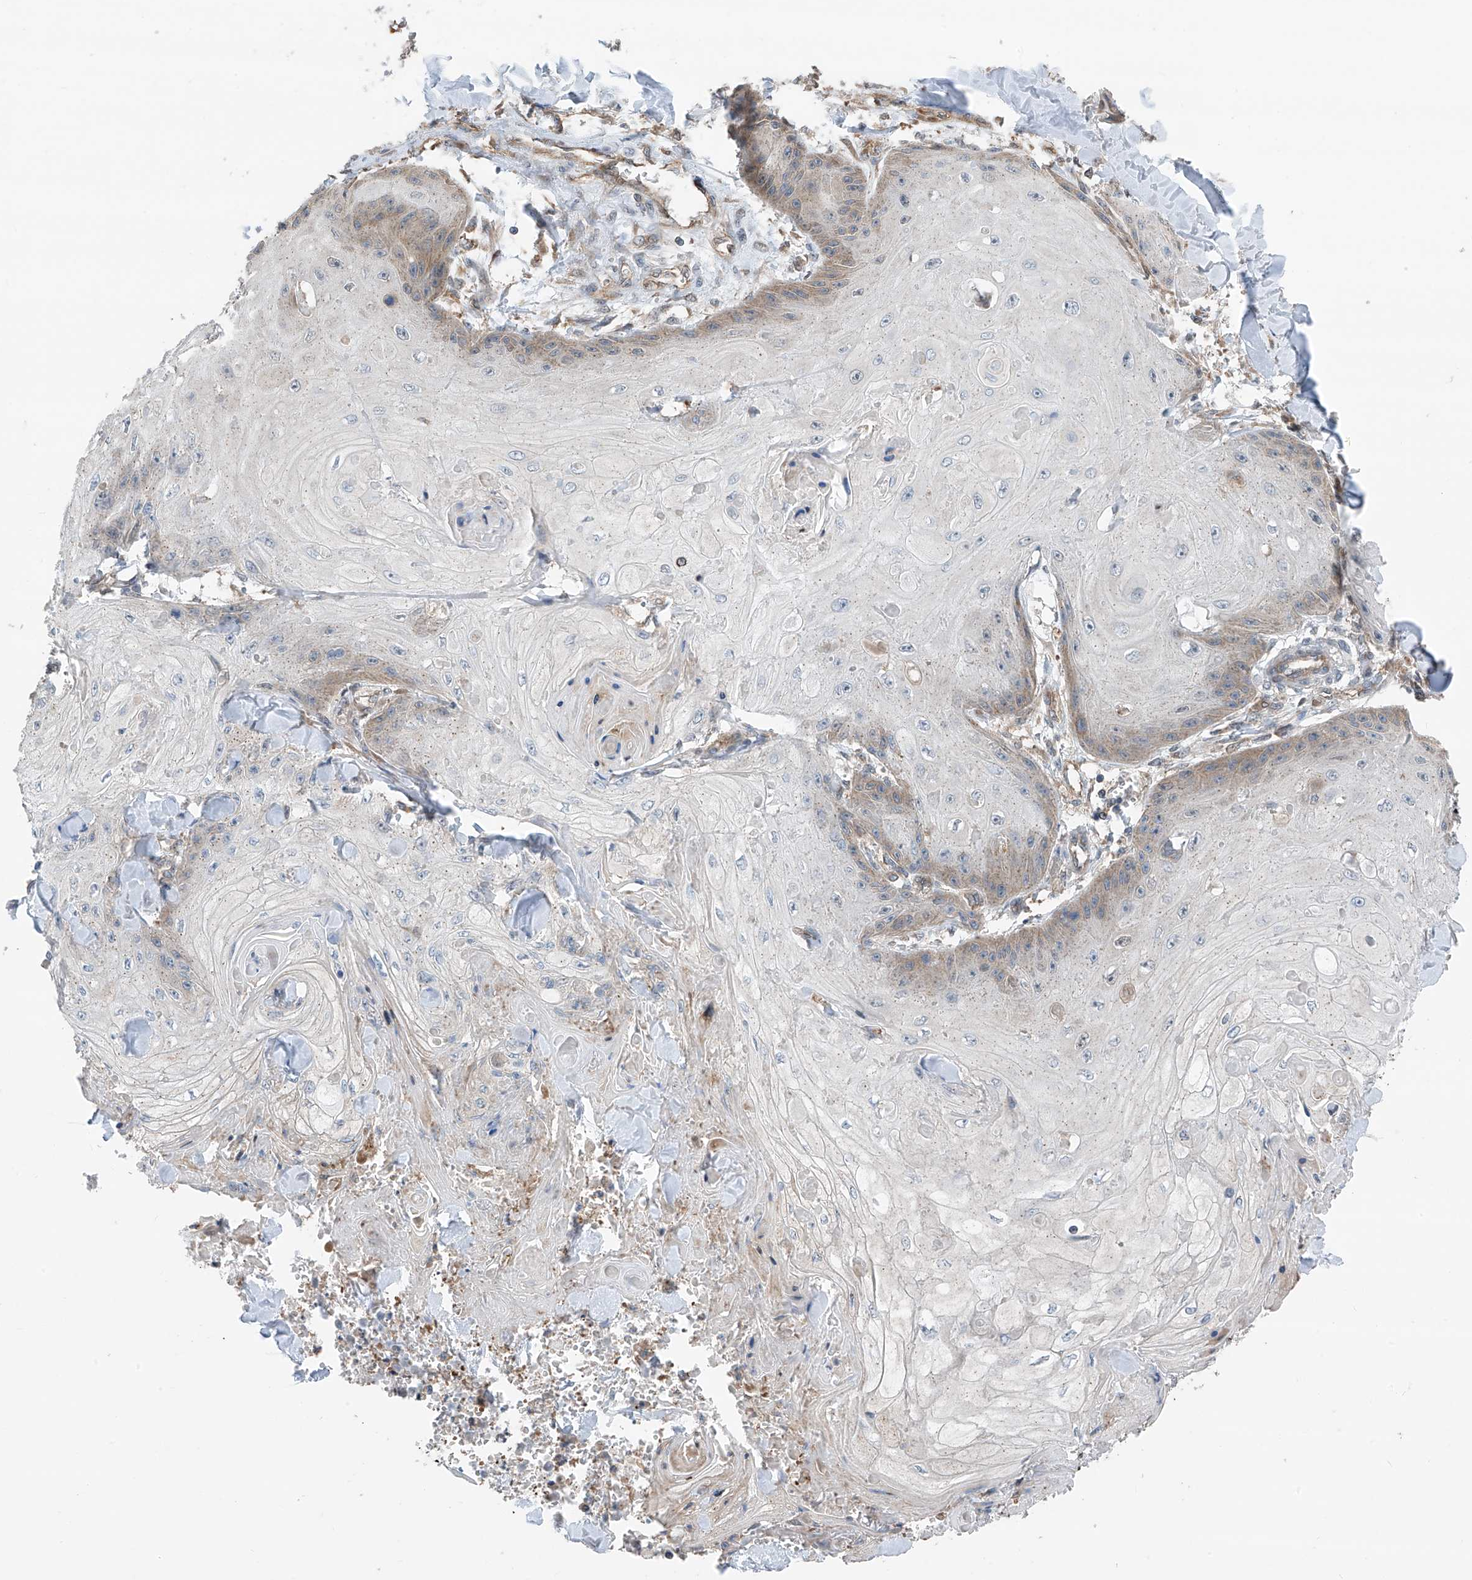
{"staining": {"intensity": "weak", "quantity": "25%-75%", "location": "cytoplasmic/membranous"}, "tissue": "skin cancer", "cell_type": "Tumor cells", "image_type": "cancer", "snomed": [{"axis": "morphology", "description": "Squamous cell carcinoma, NOS"}, {"axis": "topography", "description": "Skin"}], "caption": "Skin cancer (squamous cell carcinoma) stained with a brown dye reveals weak cytoplasmic/membranous positive positivity in about 25%-75% of tumor cells.", "gene": "CHPF", "patient": {"sex": "male", "age": 74}}